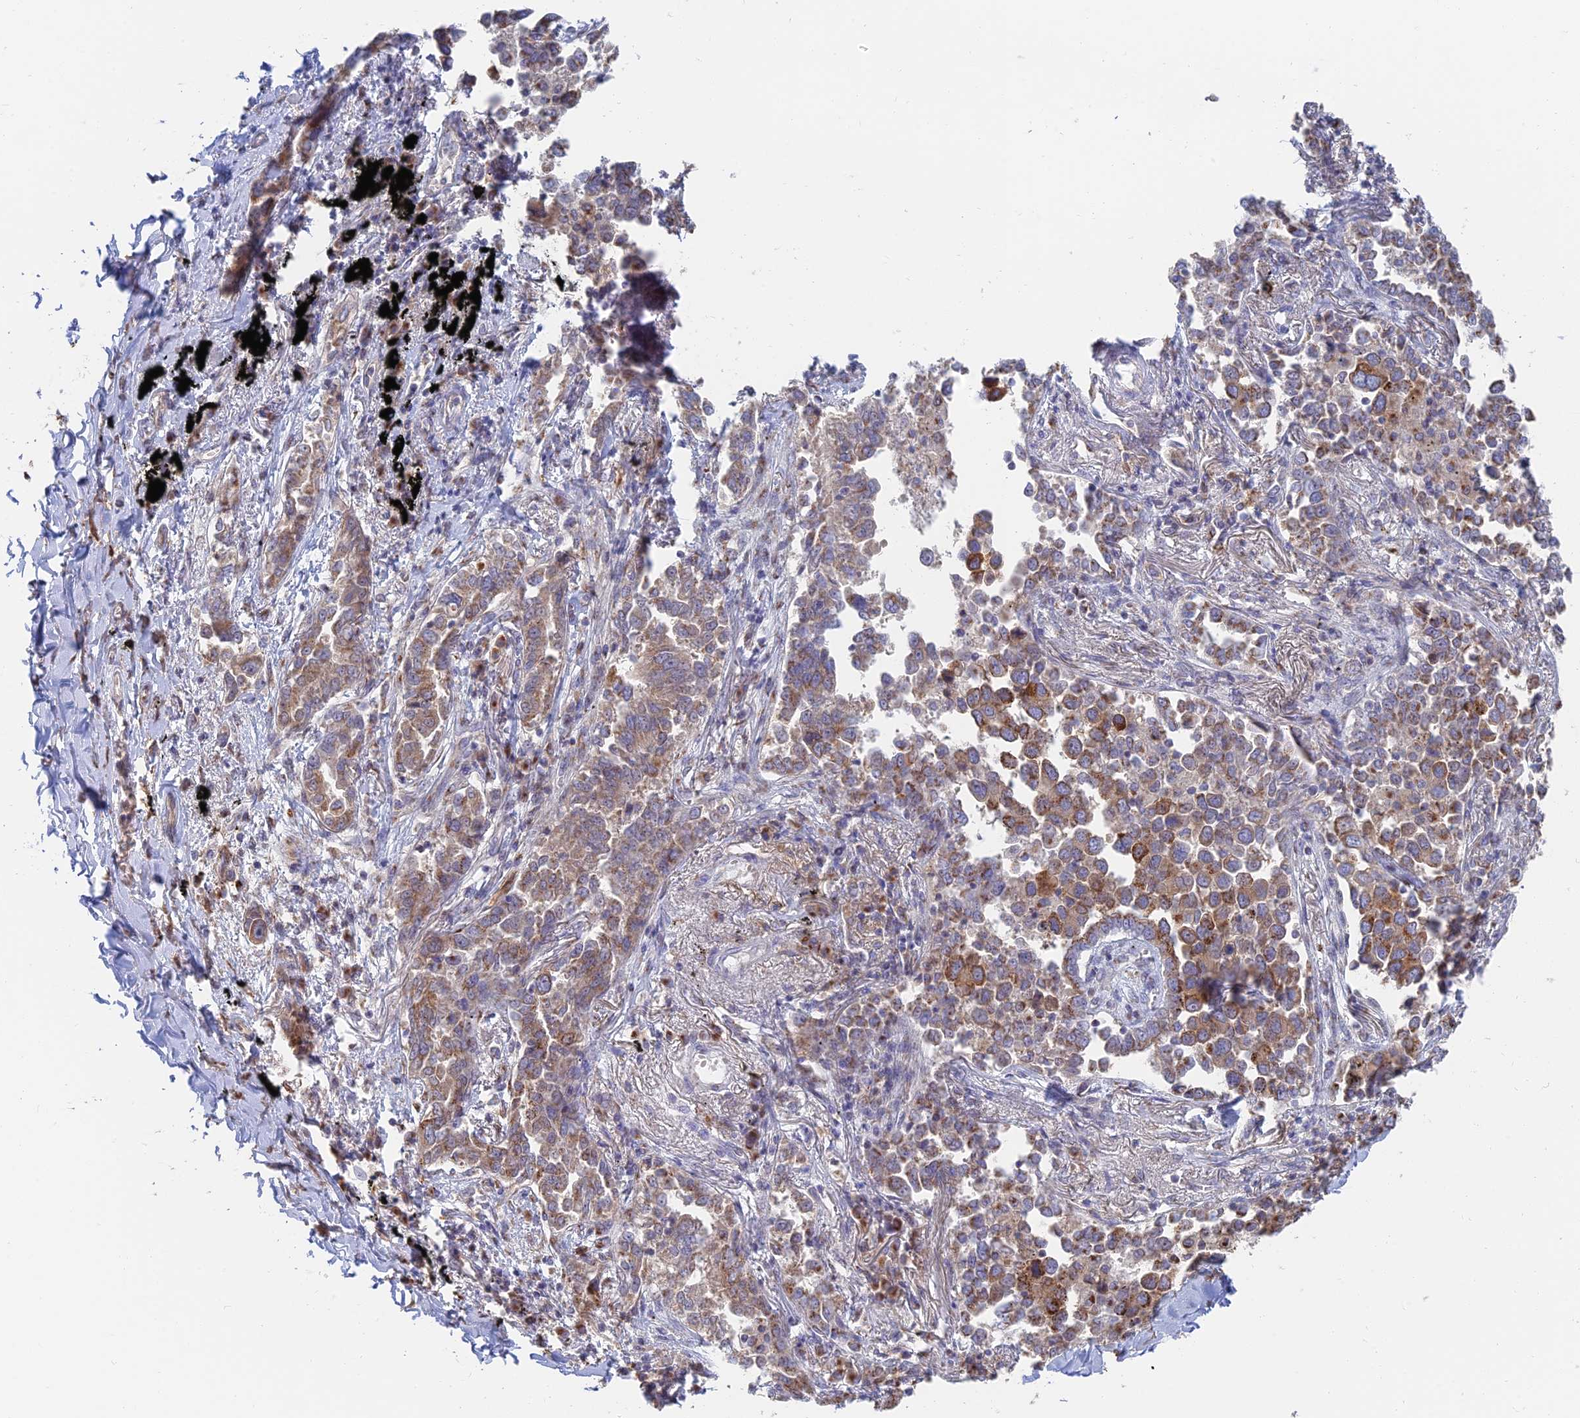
{"staining": {"intensity": "moderate", "quantity": ">75%", "location": "cytoplasmic/membranous"}, "tissue": "lung cancer", "cell_type": "Tumor cells", "image_type": "cancer", "snomed": [{"axis": "morphology", "description": "Adenocarcinoma, NOS"}, {"axis": "topography", "description": "Lung"}], "caption": "This is an image of immunohistochemistry (IHC) staining of adenocarcinoma (lung), which shows moderate positivity in the cytoplasmic/membranous of tumor cells.", "gene": "HS2ST1", "patient": {"sex": "male", "age": 67}}